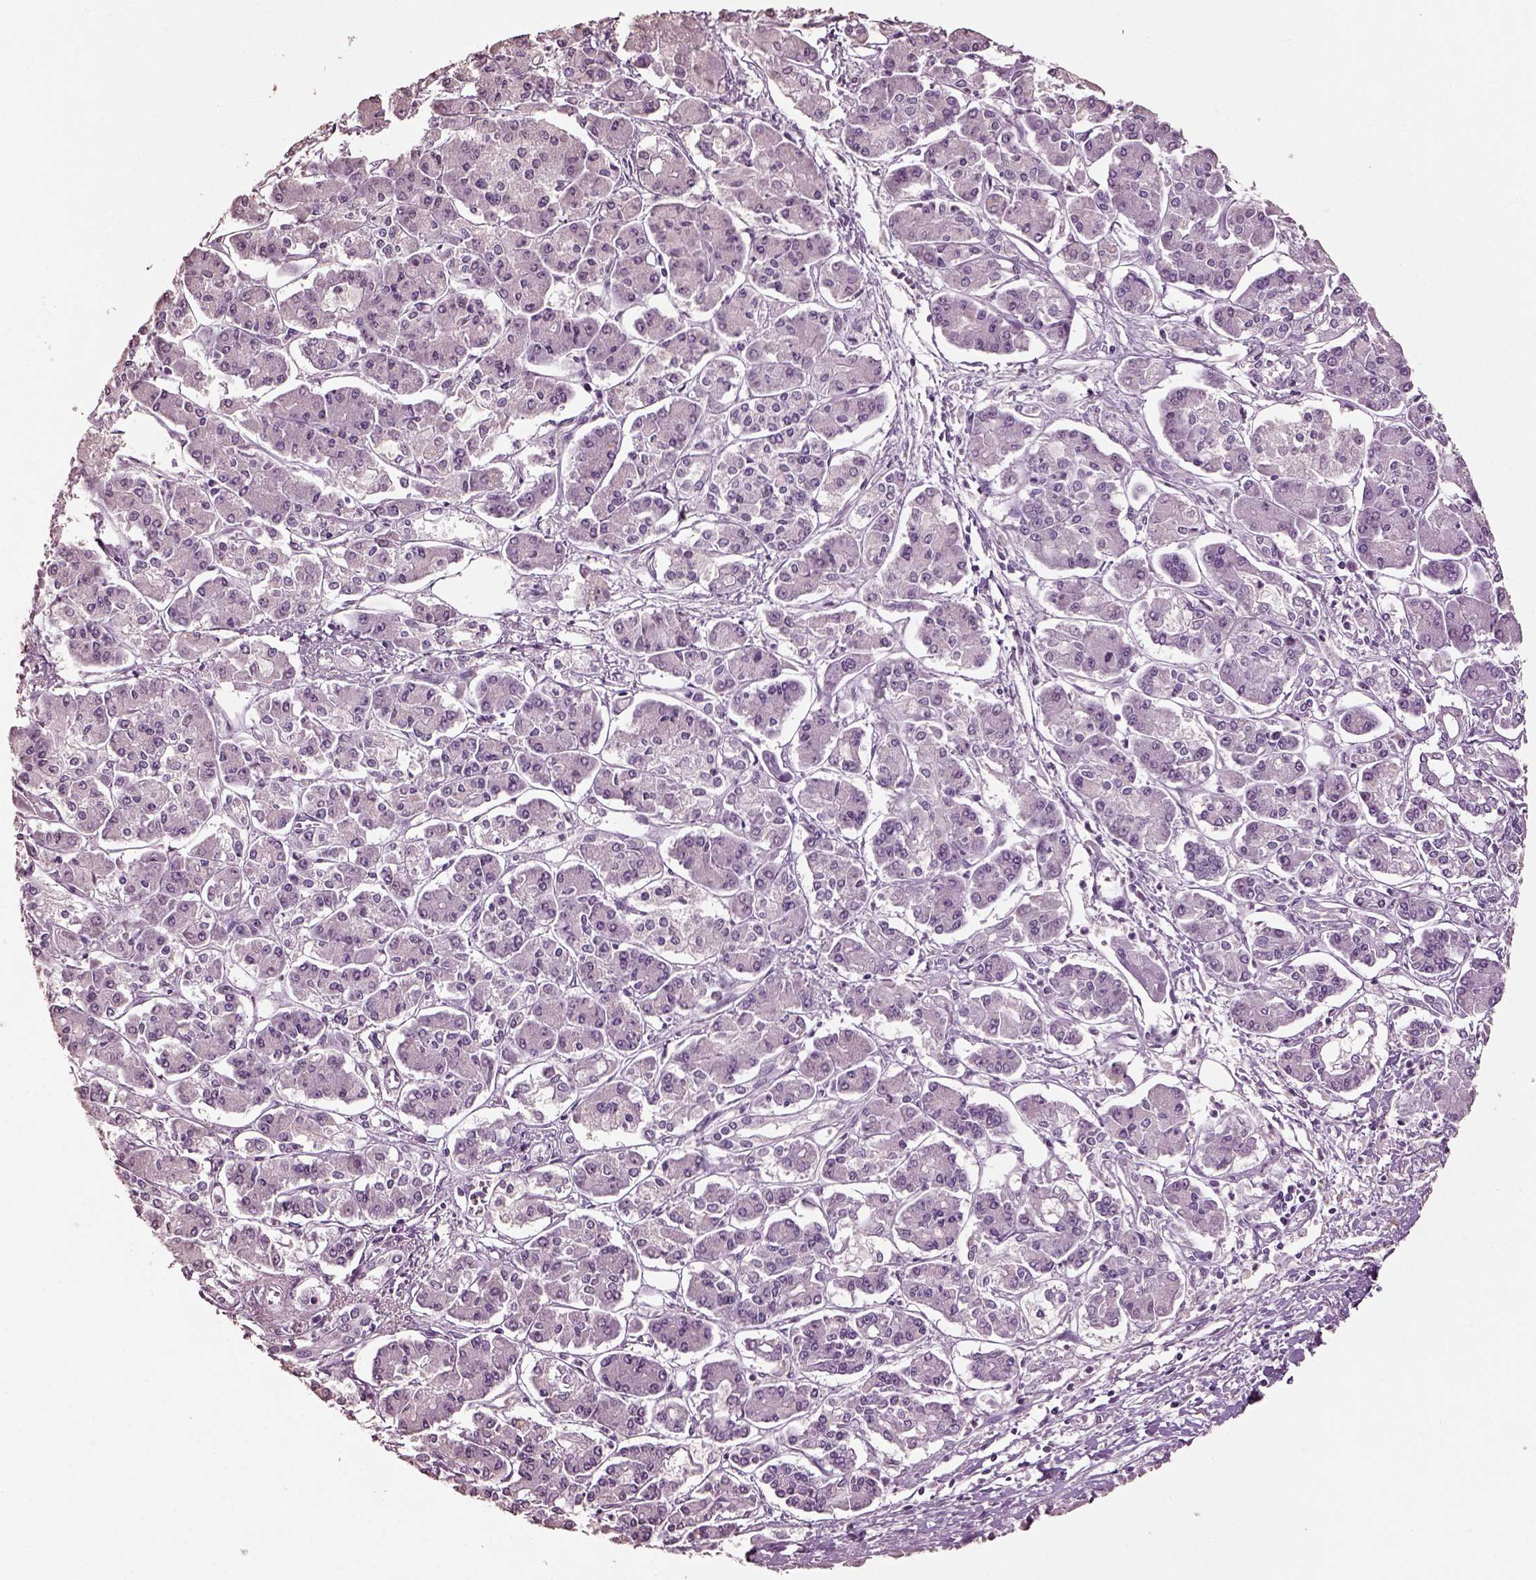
{"staining": {"intensity": "negative", "quantity": "none", "location": "none"}, "tissue": "pancreatic cancer", "cell_type": "Tumor cells", "image_type": "cancer", "snomed": [{"axis": "morphology", "description": "Adenocarcinoma, NOS"}, {"axis": "topography", "description": "Pancreas"}], "caption": "This is a micrograph of IHC staining of pancreatic cancer (adenocarcinoma), which shows no staining in tumor cells.", "gene": "KCNIP3", "patient": {"sex": "male", "age": 85}}